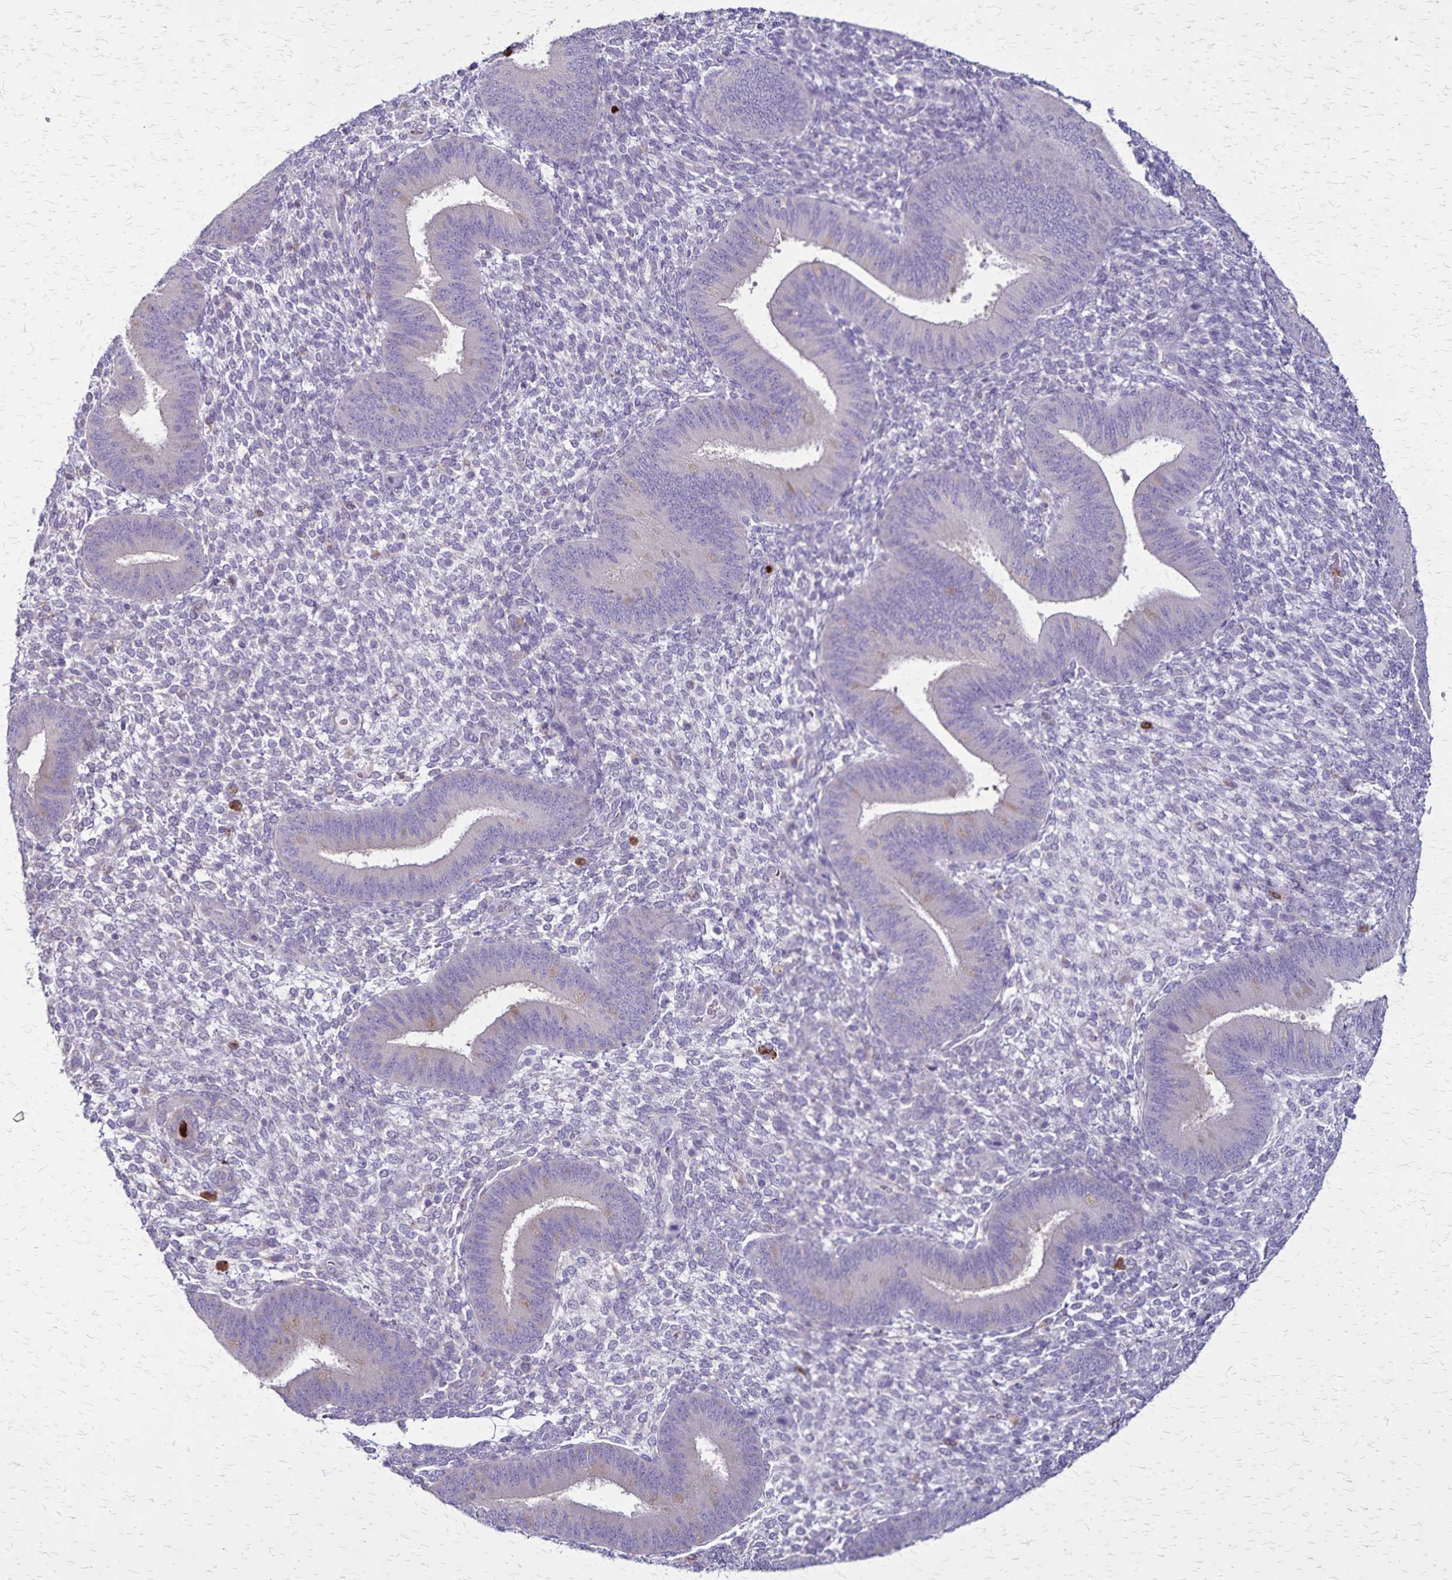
{"staining": {"intensity": "negative", "quantity": "none", "location": "none"}, "tissue": "endometrium", "cell_type": "Cells in endometrial stroma", "image_type": "normal", "snomed": [{"axis": "morphology", "description": "Normal tissue, NOS"}, {"axis": "topography", "description": "Endometrium"}], "caption": "Cells in endometrial stroma are negative for protein expression in benign human endometrium.", "gene": "ULBP3", "patient": {"sex": "female", "age": 39}}